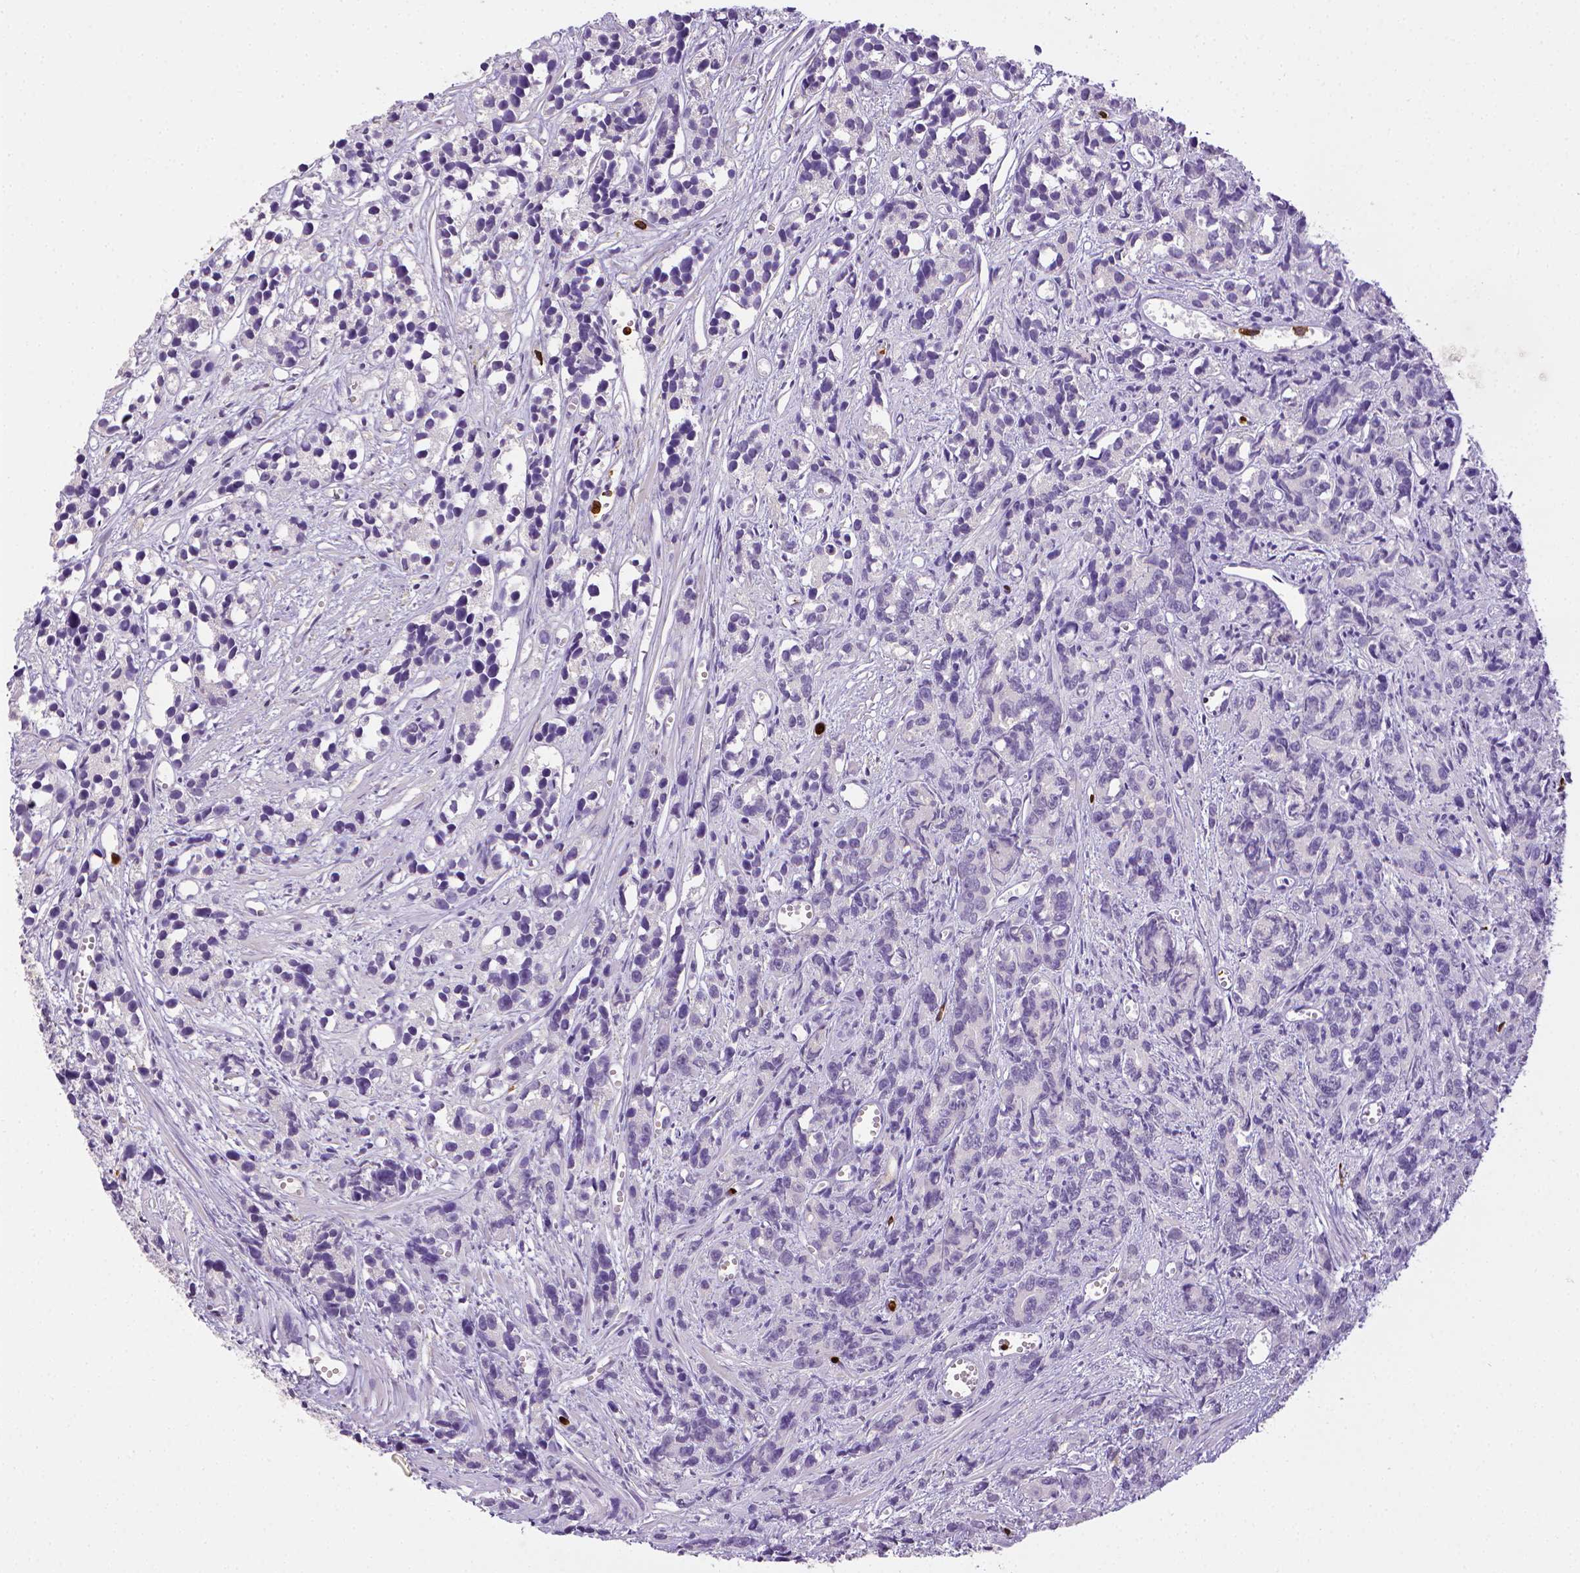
{"staining": {"intensity": "negative", "quantity": "none", "location": "none"}, "tissue": "prostate cancer", "cell_type": "Tumor cells", "image_type": "cancer", "snomed": [{"axis": "morphology", "description": "Adenocarcinoma, High grade"}, {"axis": "topography", "description": "Prostate"}], "caption": "DAB (3,3'-diaminobenzidine) immunohistochemical staining of prostate cancer (high-grade adenocarcinoma) shows no significant expression in tumor cells.", "gene": "ITGAM", "patient": {"sex": "male", "age": 77}}